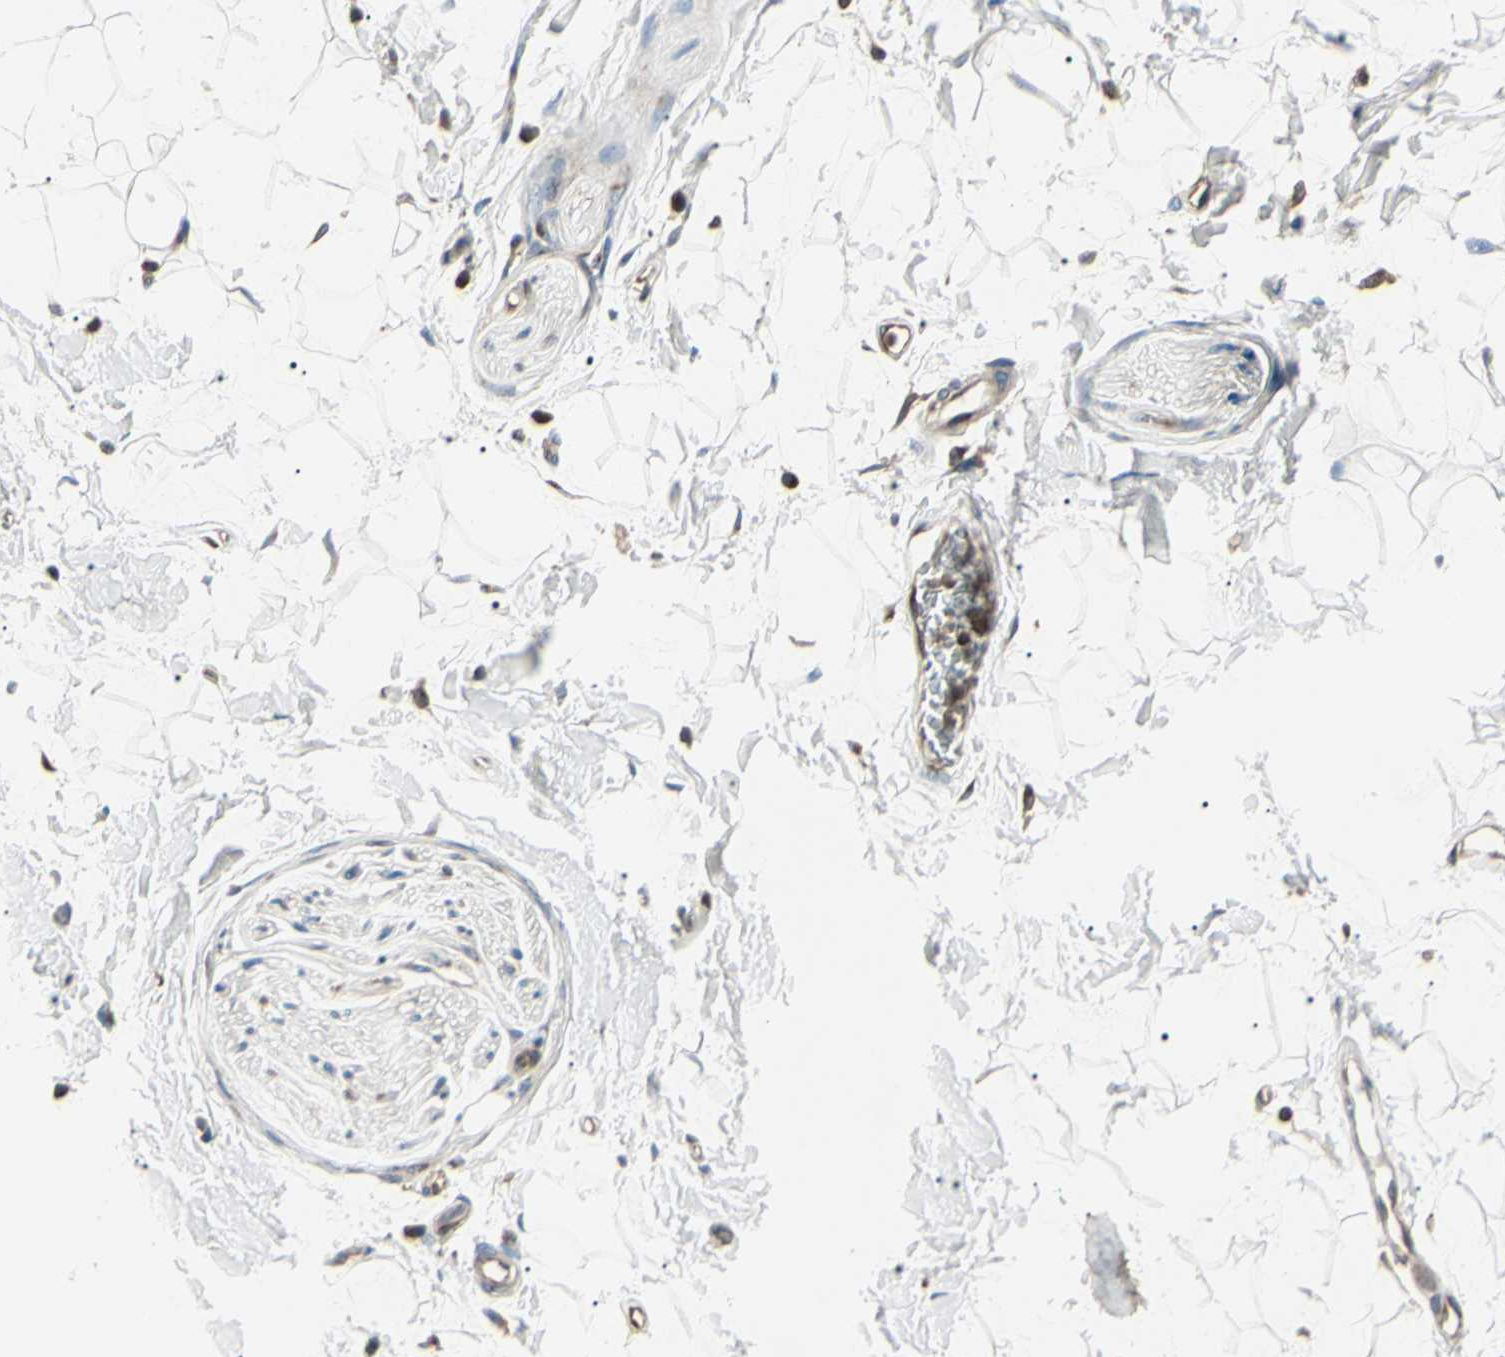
{"staining": {"intensity": "negative", "quantity": "none", "location": "none"}, "tissue": "adipose tissue", "cell_type": "Adipocytes", "image_type": "normal", "snomed": [{"axis": "morphology", "description": "Normal tissue, NOS"}, {"axis": "topography", "description": "Soft tissue"}], "caption": "DAB immunohistochemical staining of benign adipose tissue reveals no significant expression in adipocytes. The staining was performed using DAB to visualize the protein expression in brown, while the nuclei were stained in blue with hematoxylin (Magnification: 20x).", "gene": "MAPRE1", "patient": {"sex": "male", "age": 72}}